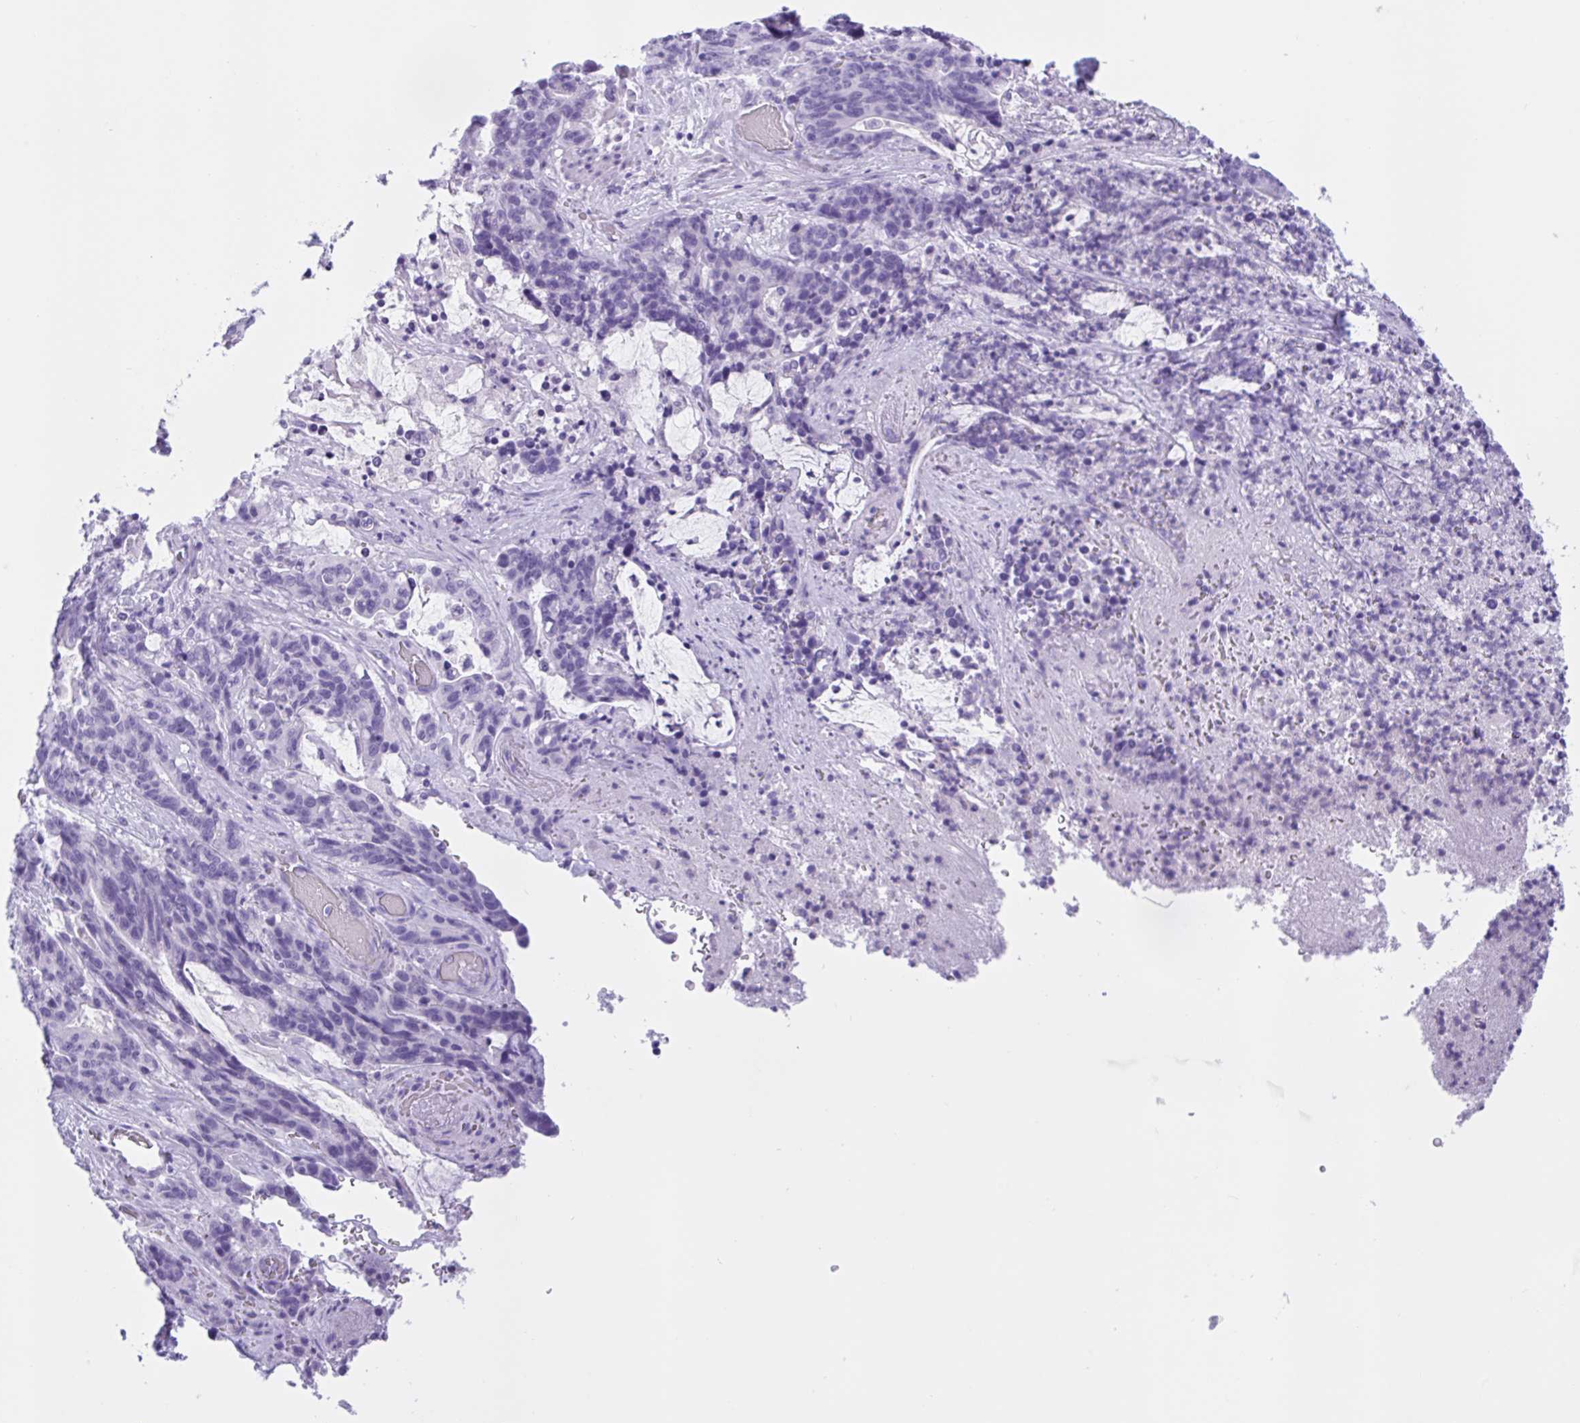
{"staining": {"intensity": "negative", "quantity": "none", "location": "none"}, "tissue": "stomach cancer", "cell_type": "Tumor cells", "image_type": "cancer", "snomed": [{"axis": "morphology", "description": "Normal tissue, NOS"}, {"axis": "morphology", "description": "Adenocarcinoma, NOS"}, {"axis": "topography", "description": "Stomach"}], "caption": "IHC photomicrograph of stomach adenocarcinoma stained for a protein (brown), which shows no staining in tumor cells. The staining is performed using DAB (3,3'-diaminobenzidine) brown chromogen with nuclei counter-stained in using hematoxylin.", "gene": "ZNF319", "patient": {"sex": "female", "age": 64}}